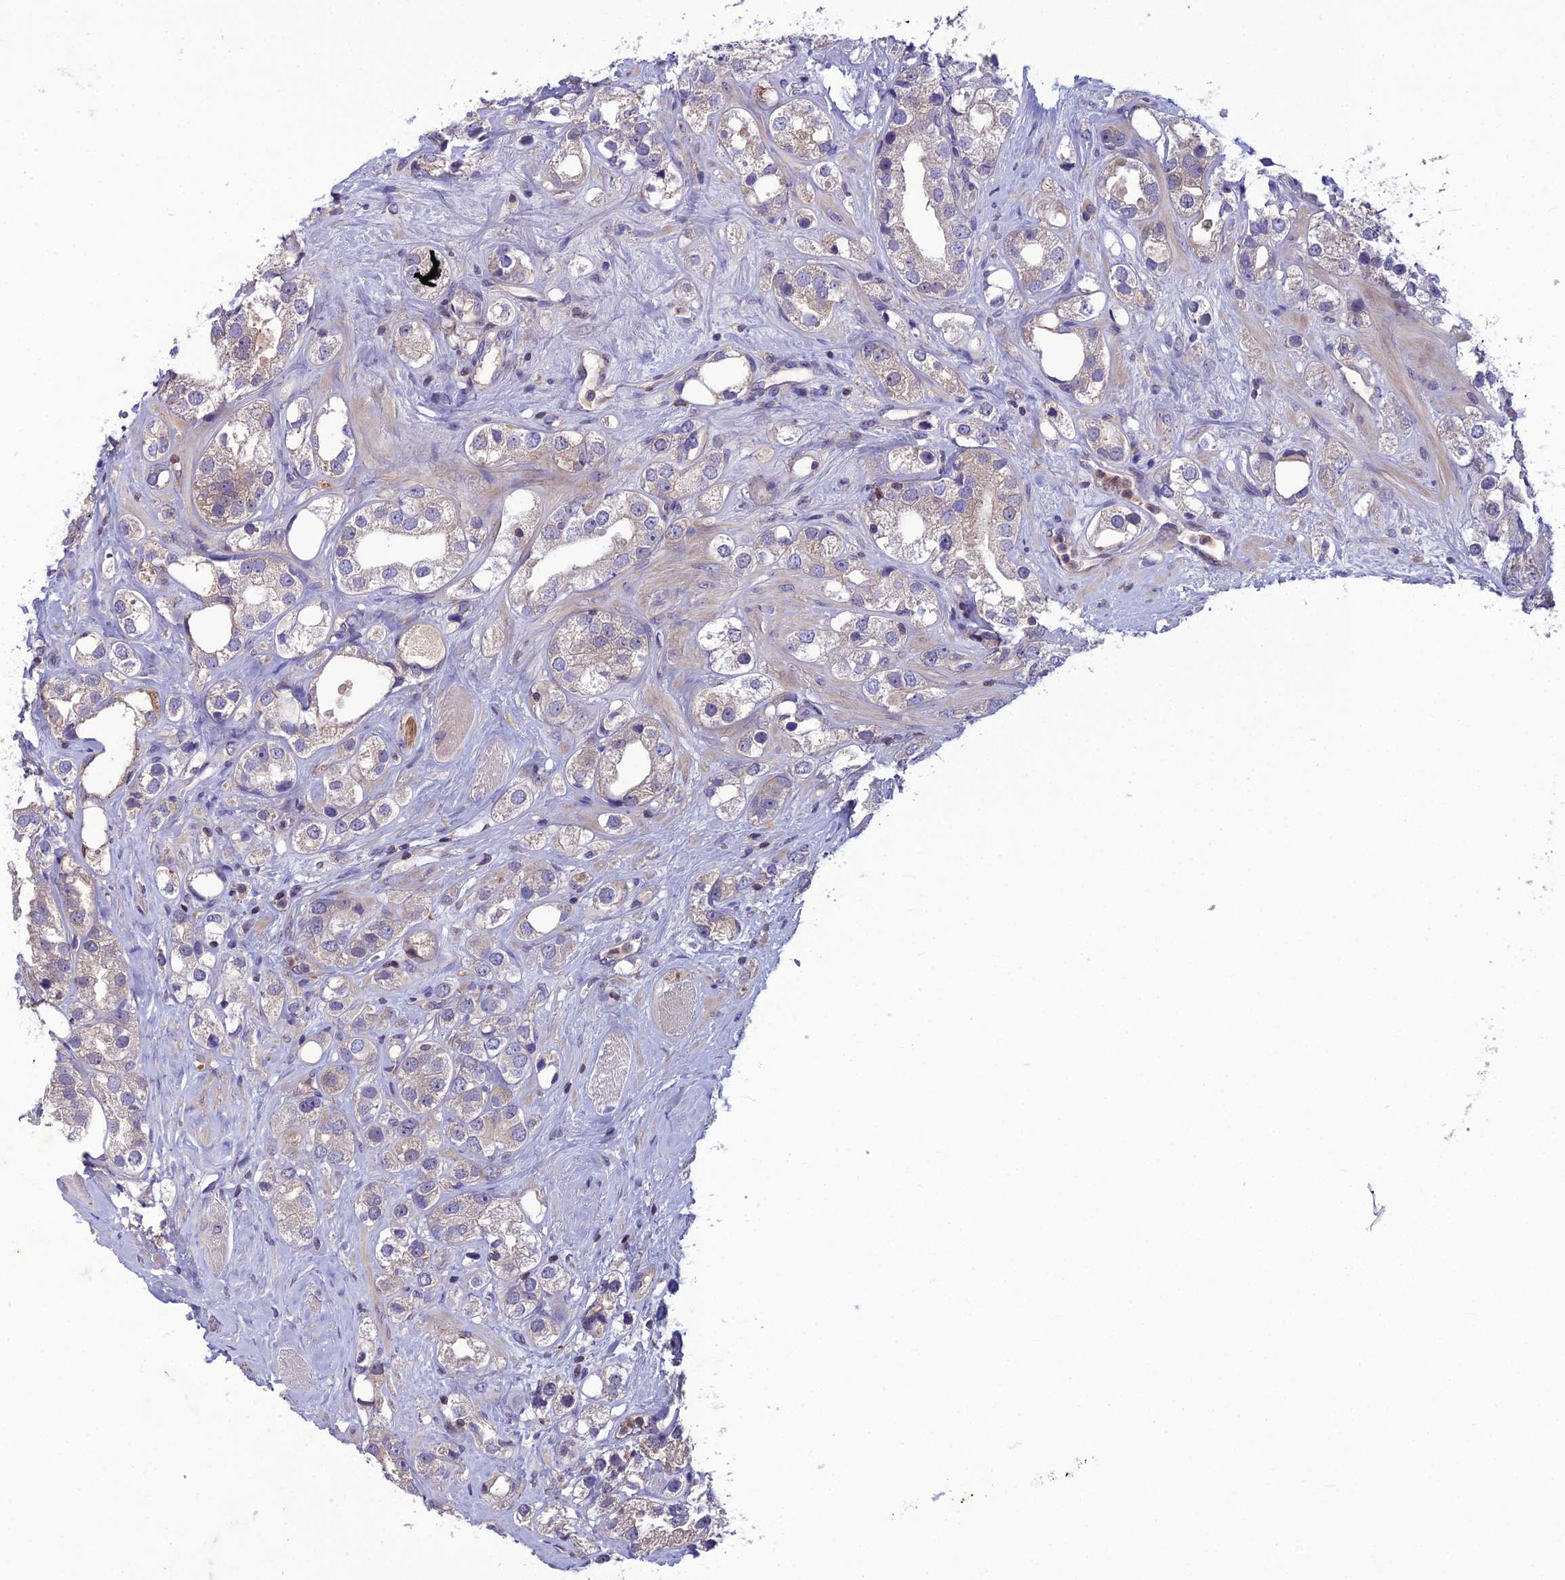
{"staining": {"intensity": "weak", "quantity": "<25%", "location": "cytoplasmic/membranous"}, "tissue": "prostate cancer", "cell_type": "Tumor cells", "image_type": "cancer", "snomed": [{"axis": "morphology", "description": "Adenocarcinoma, NOS"}, {"axis": "topography", "description": "Prostate"}], "caption": "Micrograph shows no significant protein expression in tumor cells of prostate adenocarcinoma. Nuclei are stained in blue.", "gene": "GDF6", "patient": {"sex": "male", "age": 79}}